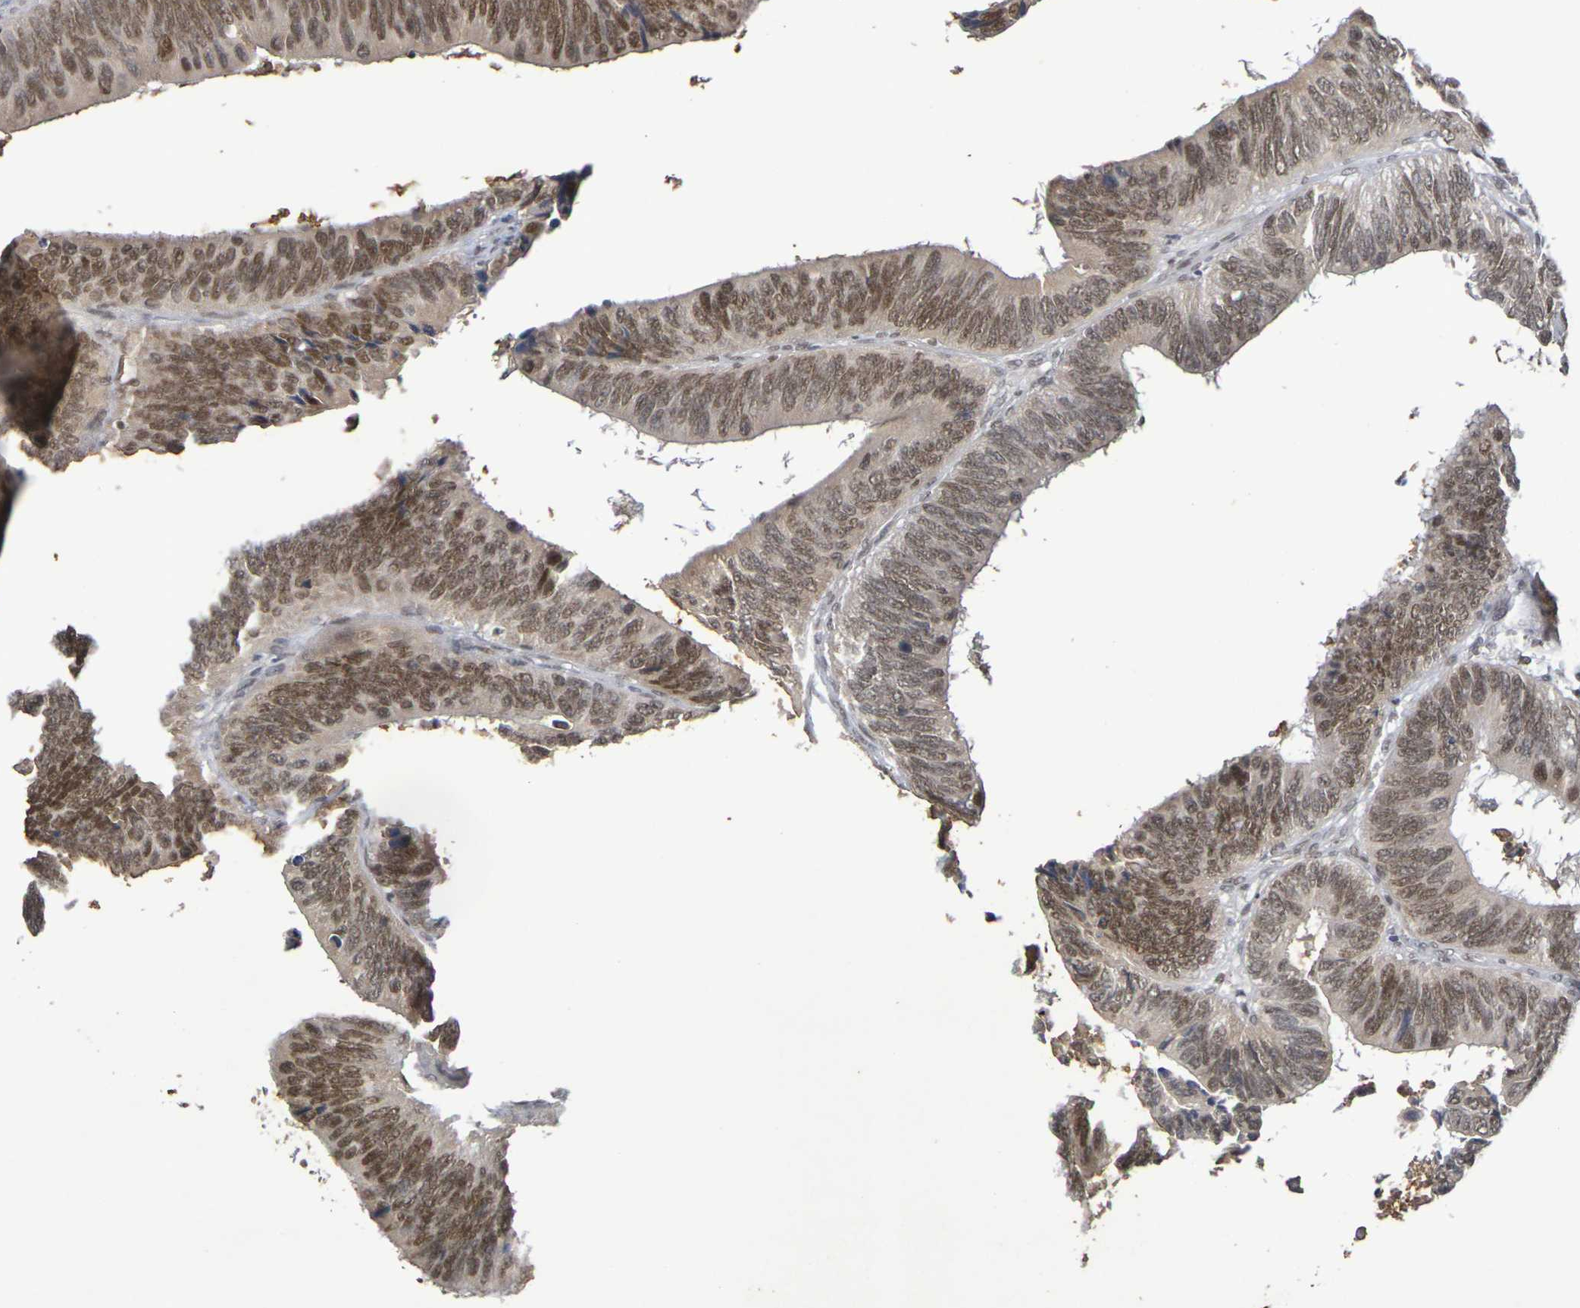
{"staining": {"intensity": "moderate", "quantity": ">75%", "location": "cytoplasmic/membranous,nuclear"}, "tissue": "colorectal cancer", "cell_type": "Tumor cells", "image_type": "cancer", "snomed": [{"axis": "morphology", "description": "Adenocarcinoma, NOS"}, {"axis": "topography", "description": "Colon"}], "caption": "Immunohistochemistry (IHC) of human colorectal cancer exhibits medium levels of moderate cytoplasmic/membranous and nuclear positivity in approximately >75% of tumor cells.", "gene": "TERF2", "patient": {"sex": "male", "age": 72}}